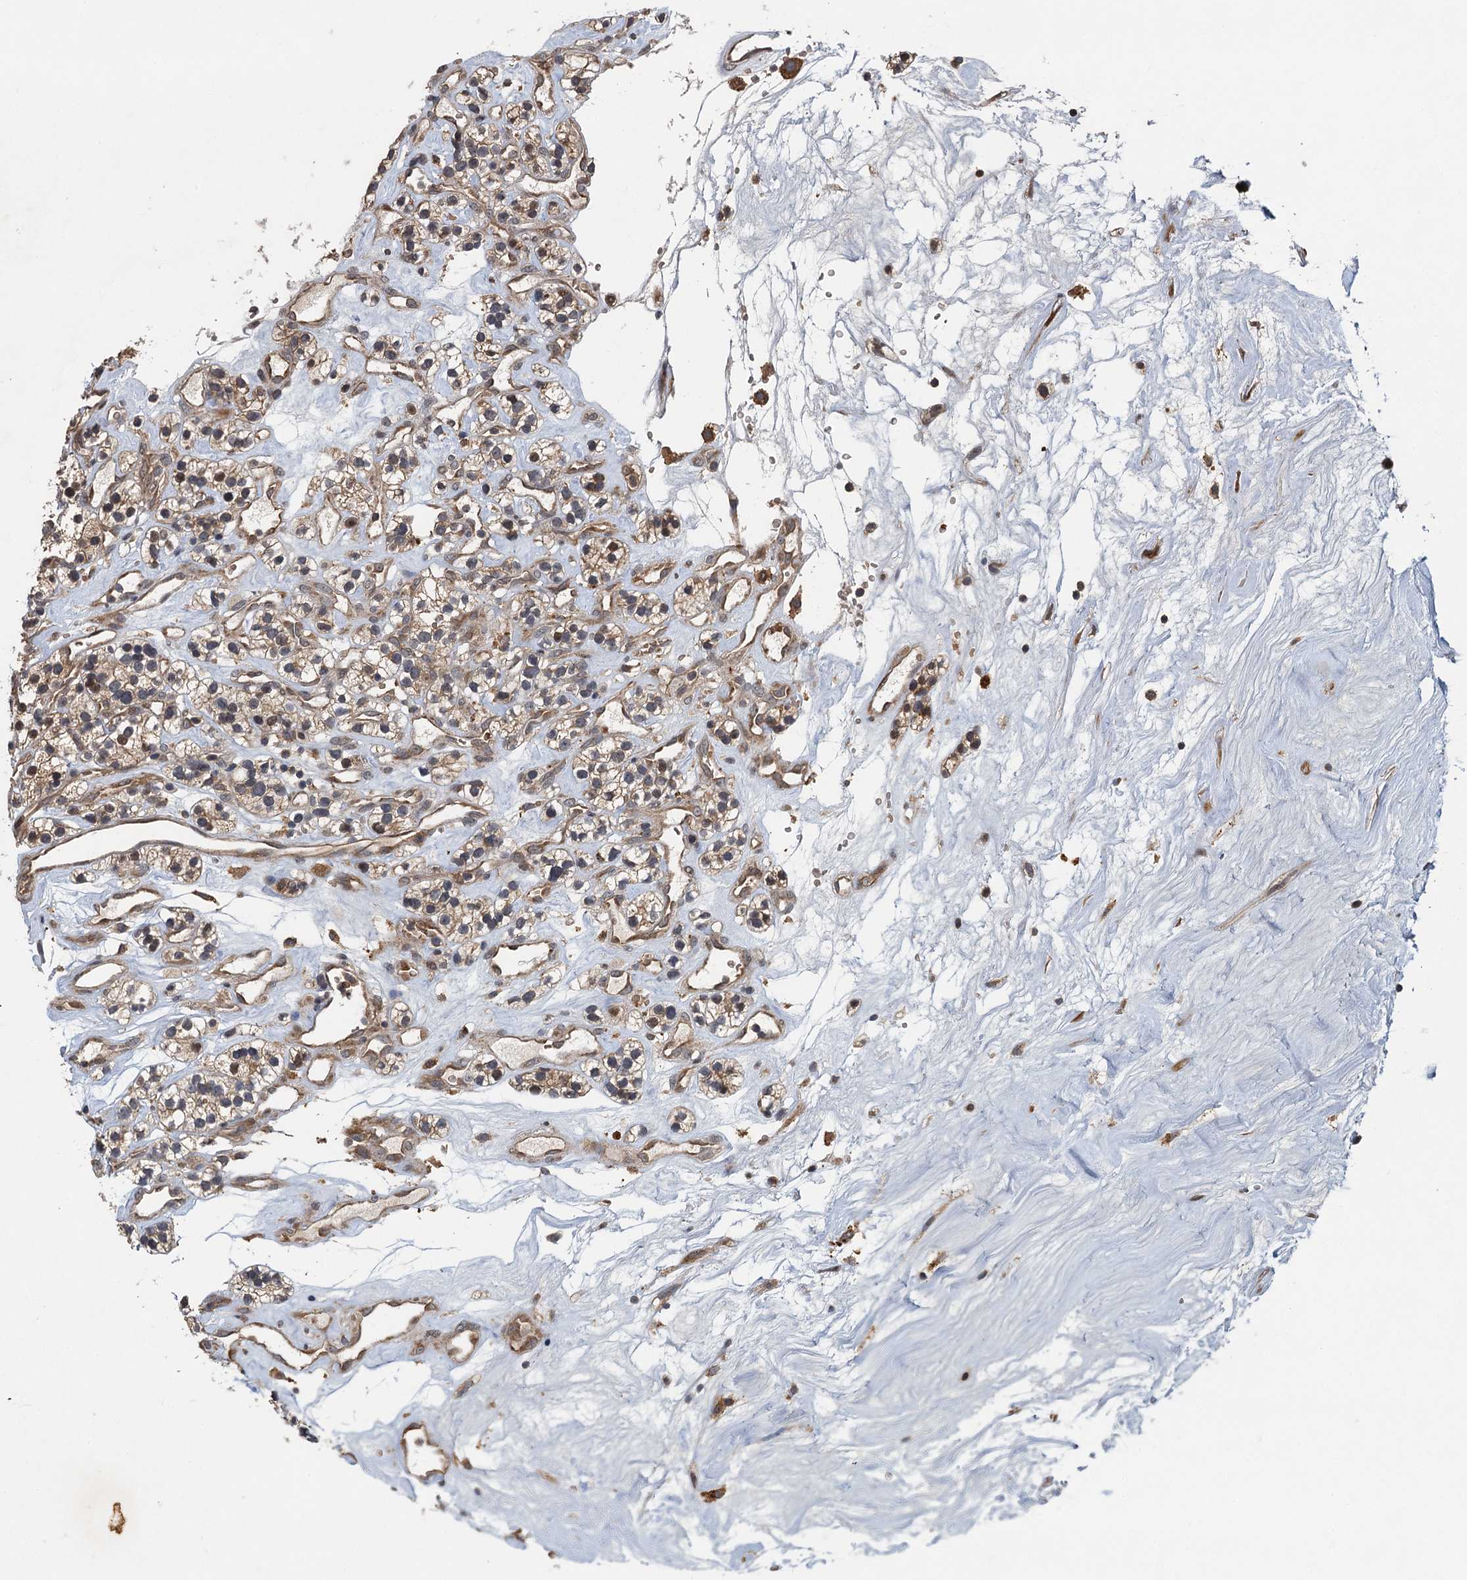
{"staining": {"intensity": "moderate", "quantity": ">75%", "location": "cytoplasmic/membranous"}, "tissue": "renal cancer", "cell_type": "Tumor cells", "image_type": "cancer", "snomed": [{"axis": "morphology", "description": "Adenocarcinoma, NOS"}, {"axis": "topography", "description": "Kidney"}], "caption": "Renal cancer (adenocarcinoma) was stained to show a protein in brown. There is medium levels of moderate cytoplasmic/membranous expression in approximately >75% of tumor cells. The staining was performed using DAB (3,3'-diaminobenzidine) to visualize the protein expression in brown, while the nuclei were stained in blue with hematoxylin (Magnification: 20x).", "gene": "SNX32", "patient": {"sex": "female", "age": 57}}